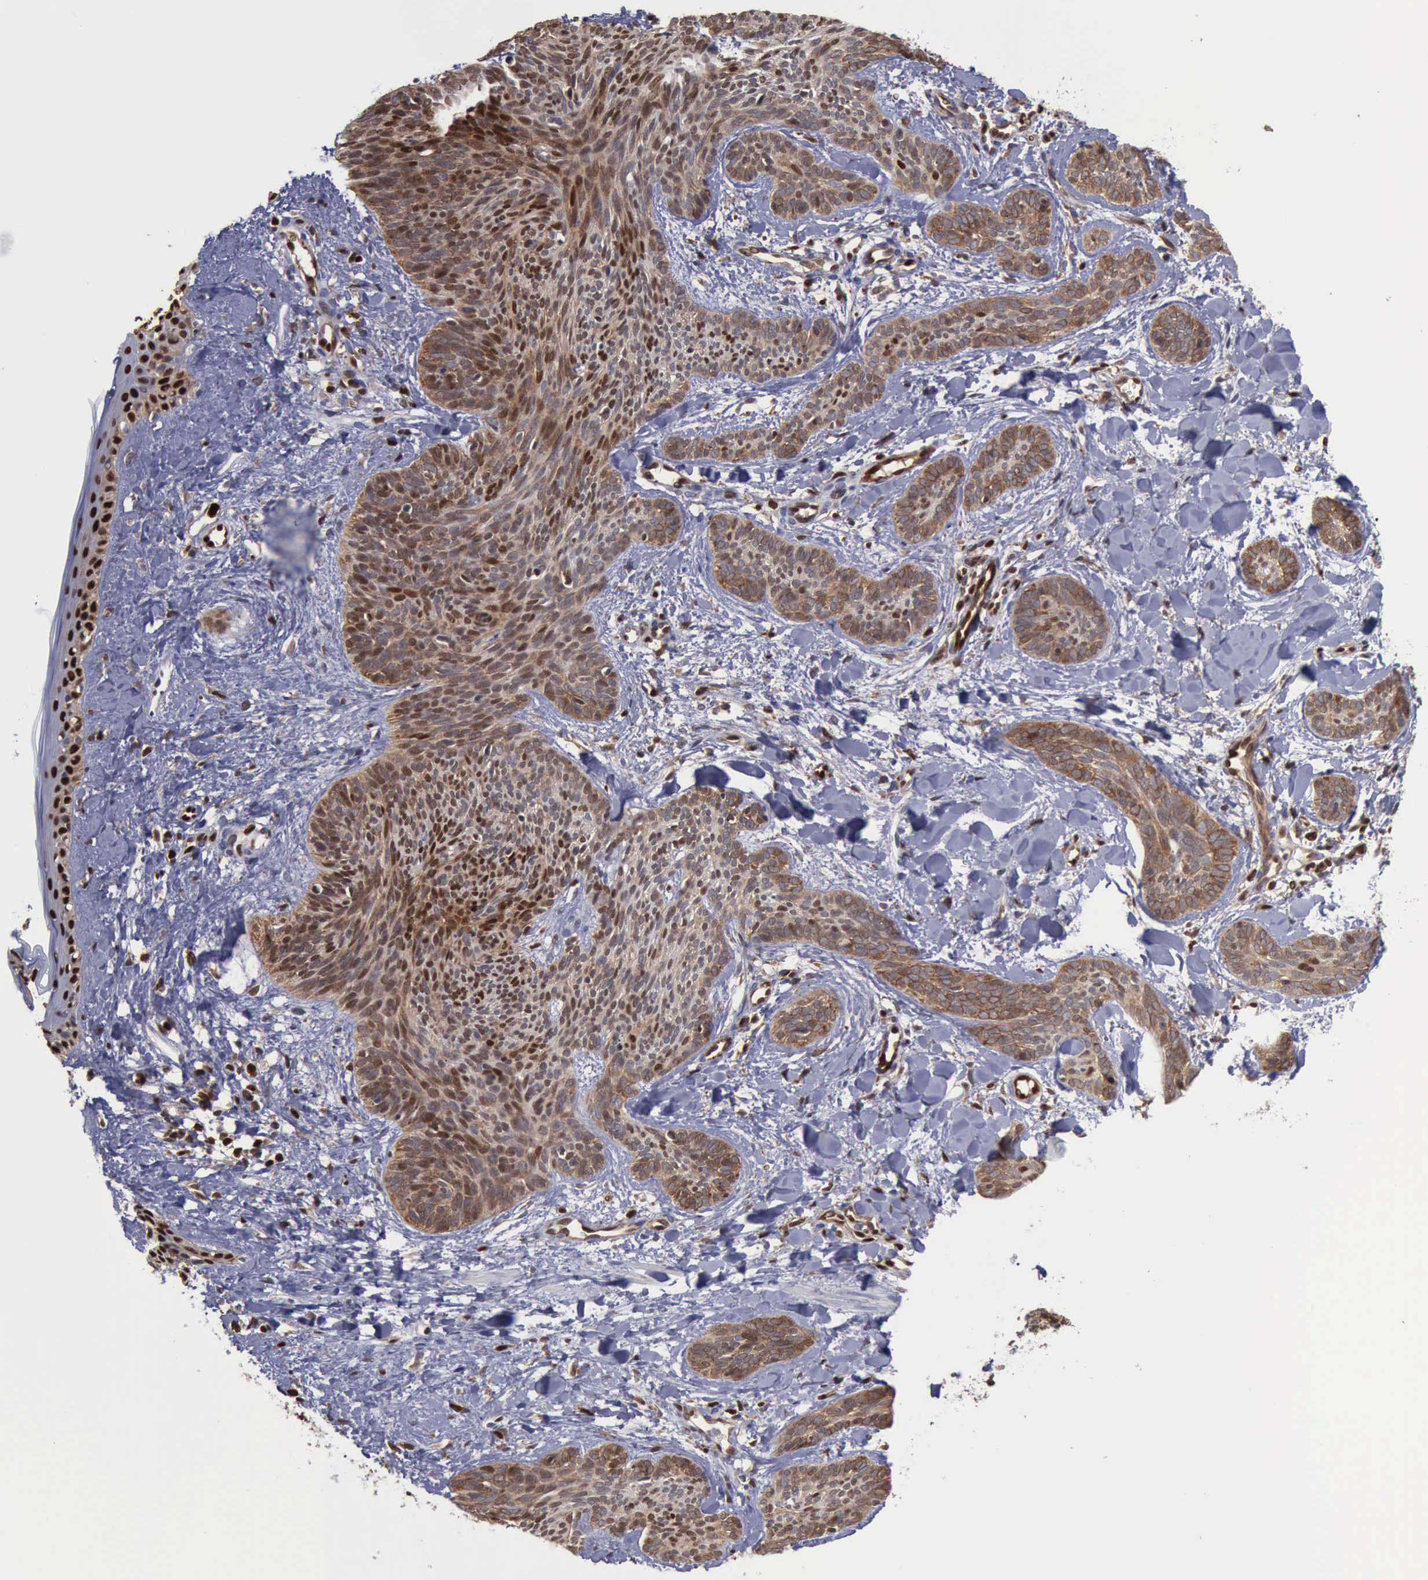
{"staining": {"intensity": "strong", "quantity": ">75%", "location": "cytoplasmic/membranous,nuclear"}, "tissue": "skin cancer", "cell_type": "Tumor cells", "image_type": "cancer", "snomed": [{"axis": "morphology", "description": "Basal cell carcinoma"}, {"axis": "topography", "description": "Skin"}], "caption": "Strong cytoplasmic/membranous and nuclear expression is appreciated in approximately >75% of tumor cells in basal cell carcinoma (skin).", "gene": "PDCD4", "patient": {"sex": "female", "age": 81}}